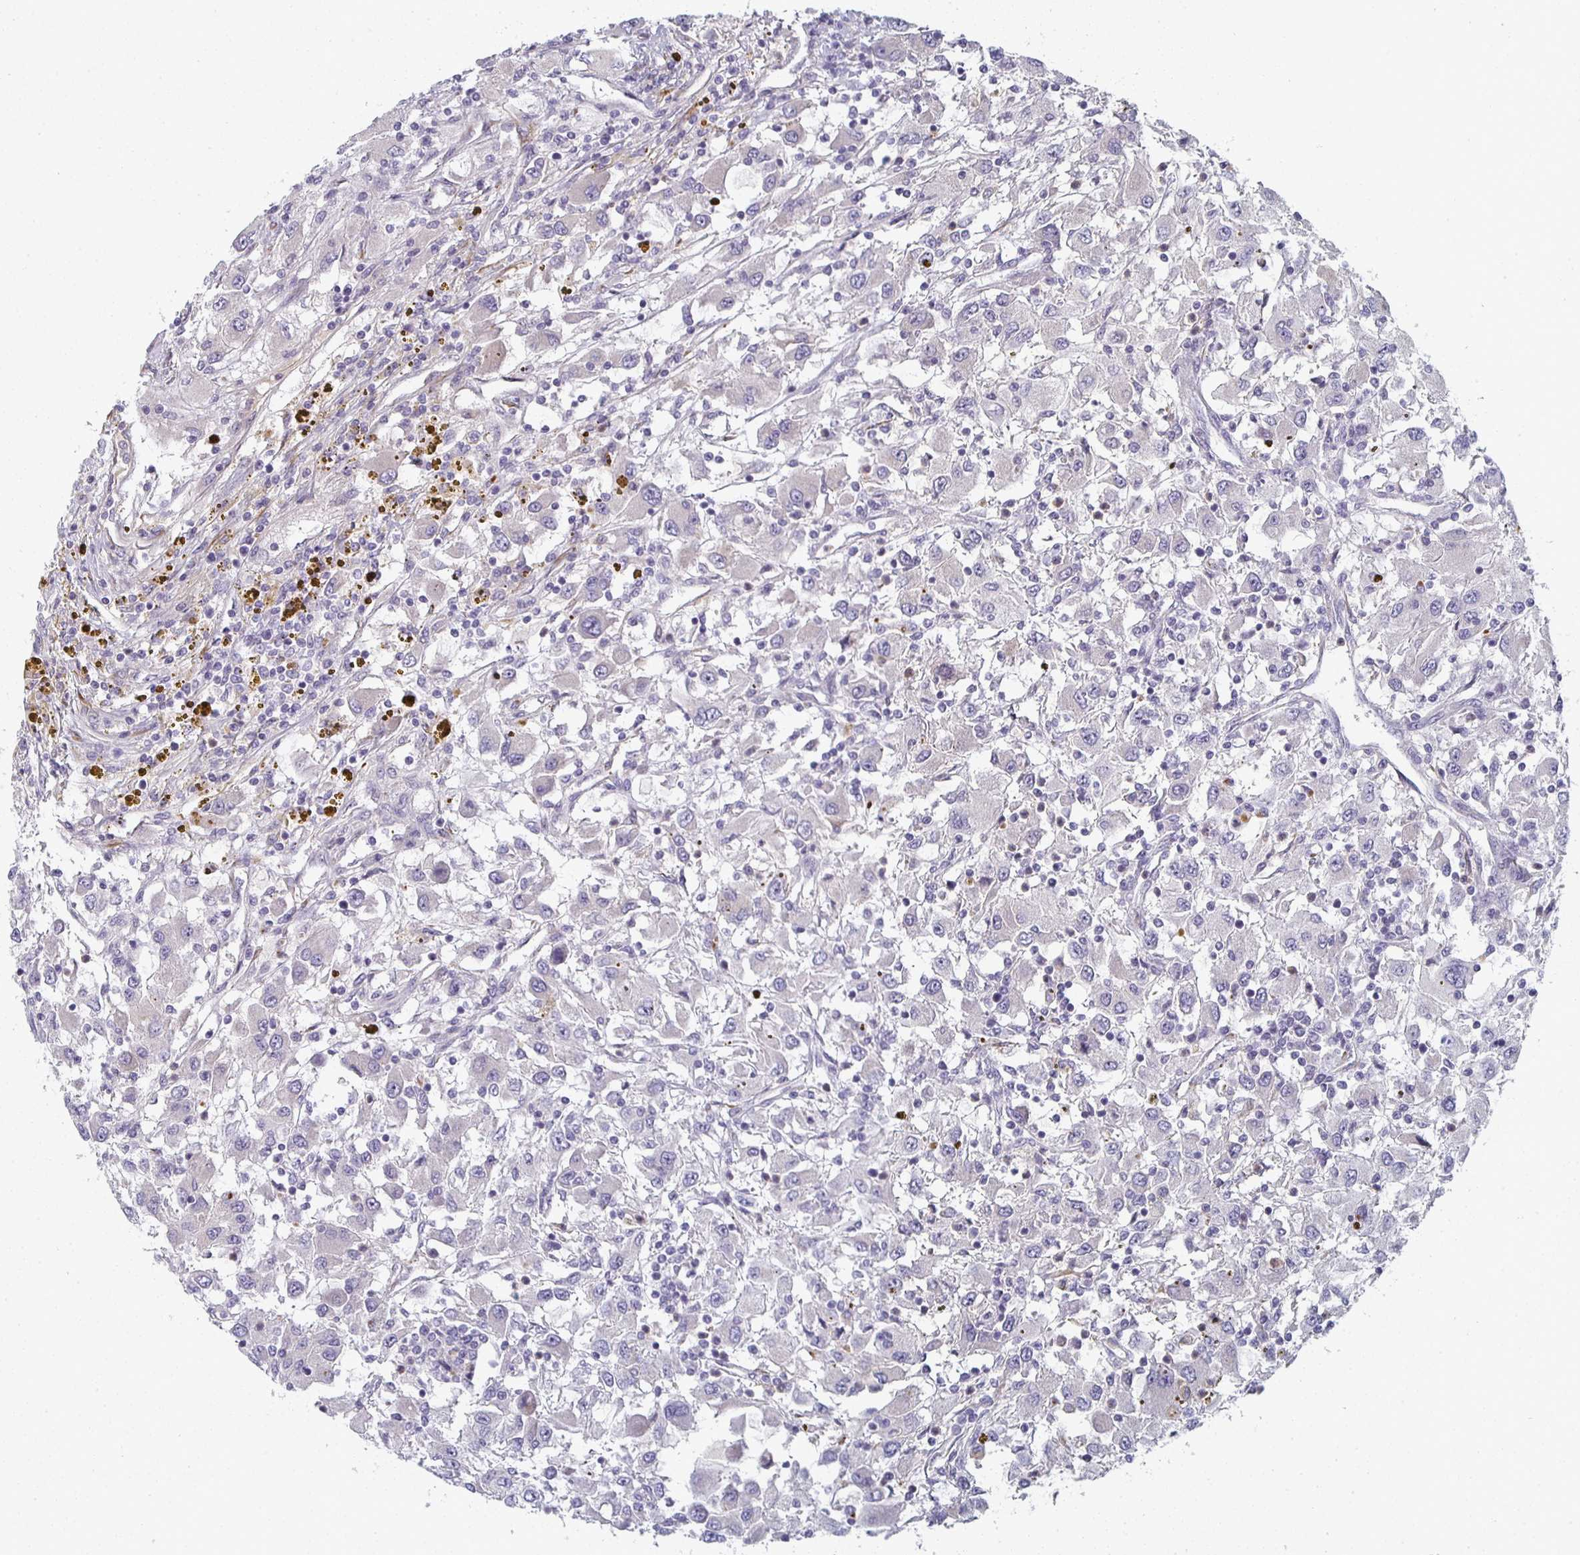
{"staining": {"intensity": "negative", "quantity": "none", "location": "none"}, "tissue": "renal cancer", "cell_type": "Tumor cells", "image_type": "cancer", "snomed": [{"axis": "morphology", "description": "Adenocarcinoma, NOS"}, {"axis": "topography", "description": "Kidney"}], "caption": "Human renal cancer (adenocarcinoma) stained for a protein using immunohistochemistry exhibits no staining in tumor cells.", "gene": "CTHRC1", "patient": {"sex": "female", "age": 67}}